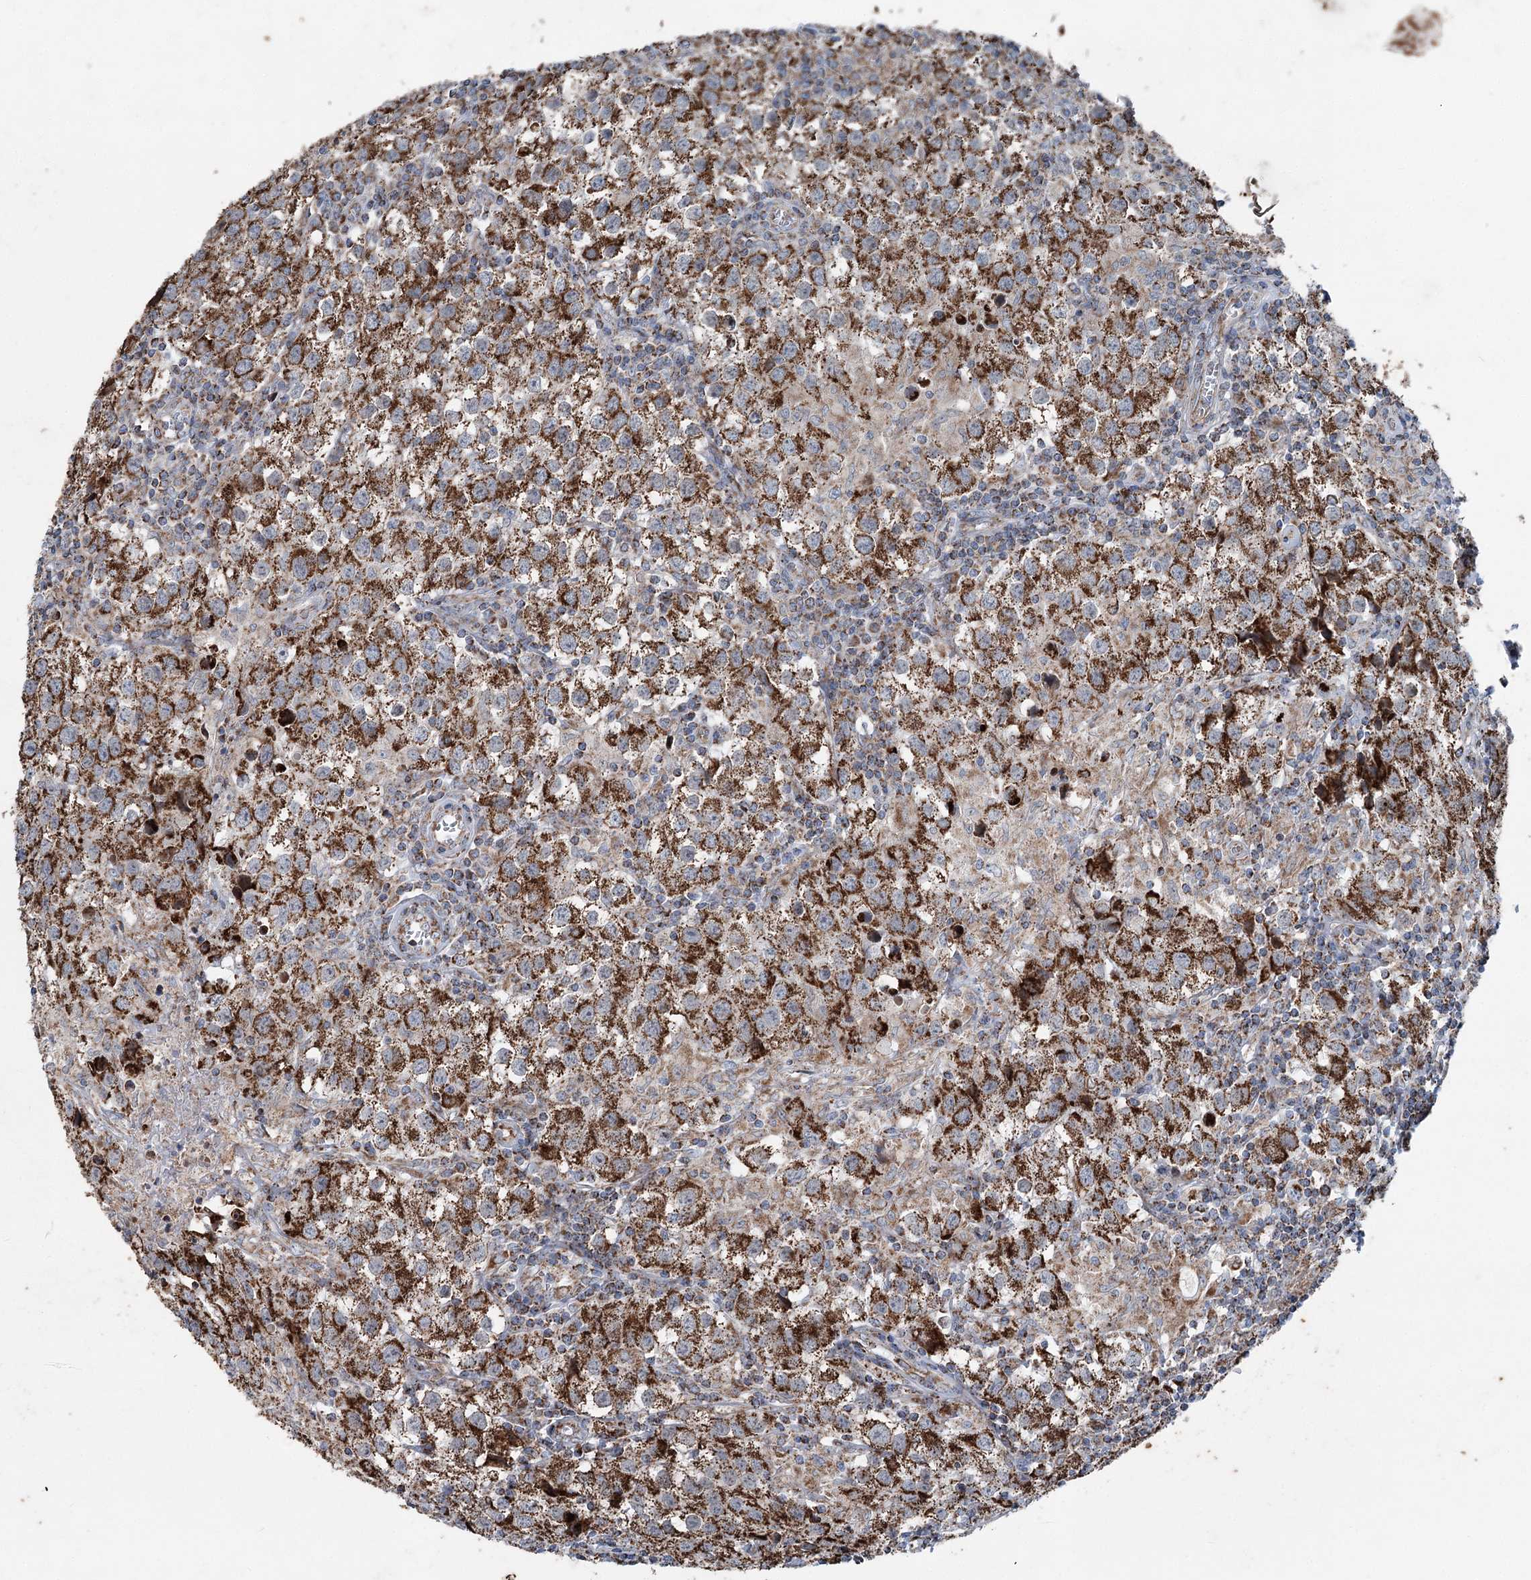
{"staining": {"intensity": "strong", "quantity": ">75%", "location": "cytoplasmic/membranous"}, "tissue": "testis cancer", "cell_type": "Tumor cells", "image_type": "cancer", "snomed": [{"axis": "morphology", "description": "Seminoma, NOS"}, {"axis": "morphology", "description": "Carcinoma, Embryonal, NOS"}, {"axis": "topography", "description": "Testis"}], "caption": "Testis cancer stained with a protein marker shows strong staining in tumor cells.", "gene": "UCN3", "patient": {"sex": "male", "age": 43}}